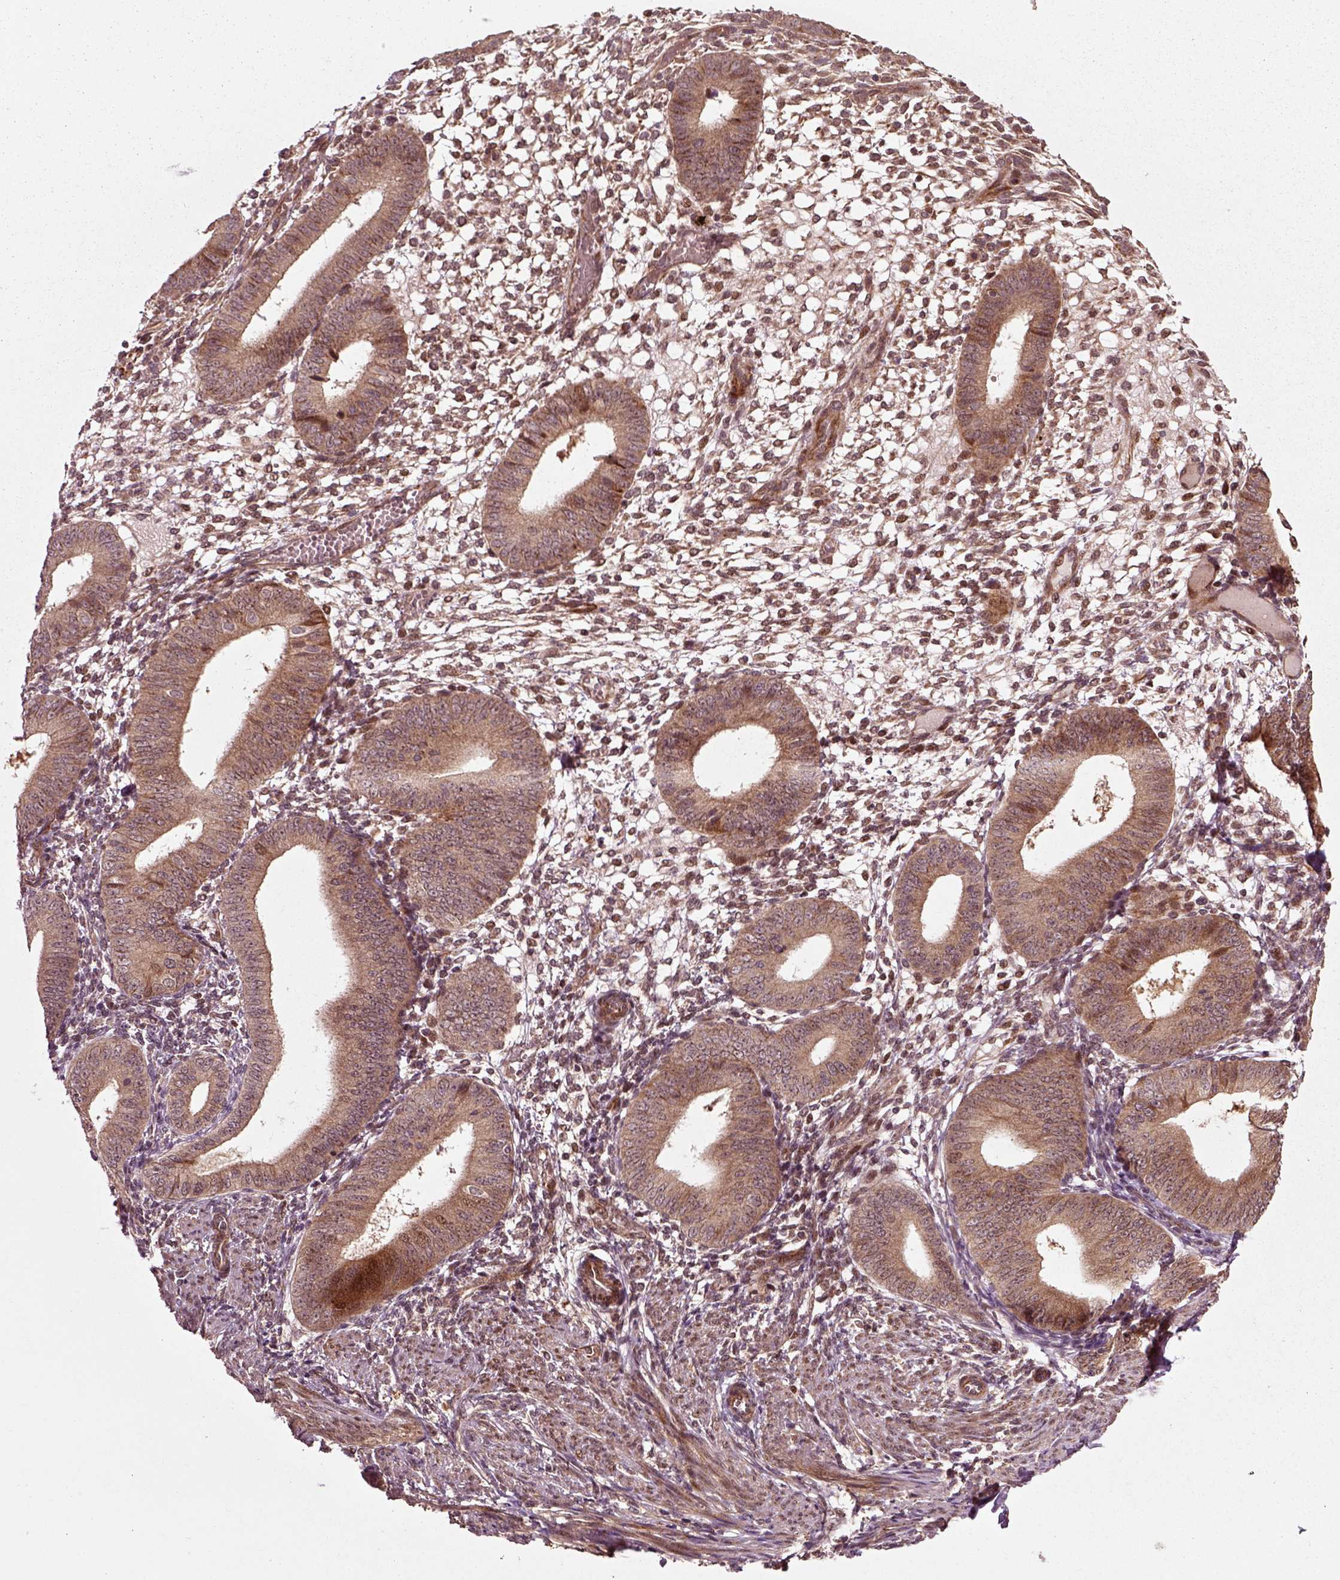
{"staining": {"intensity": "weak", "quantity": ">75%", "location": "cytoplasmic/membranous"}, "tissue": "endometrium", "cell_type": "Cells in endometrial stroma", "image_type": "normal", "snomed": [{"axis": "morphology", "description": "Normal tissue, NOS"}, {"axis": "topography", "description": "Endometrium"}], "caption": "IHC (DAB) staining of benign human endometrium exhibits weak cytoplasmic/membranous protein staining in approximately >75% of cells in endometrial stroma. (brown staining indicates protein expression, while blue staining denotes nuclei).", "gene": "PLCD3", "patient": {"sex": "female", "age": 39}}